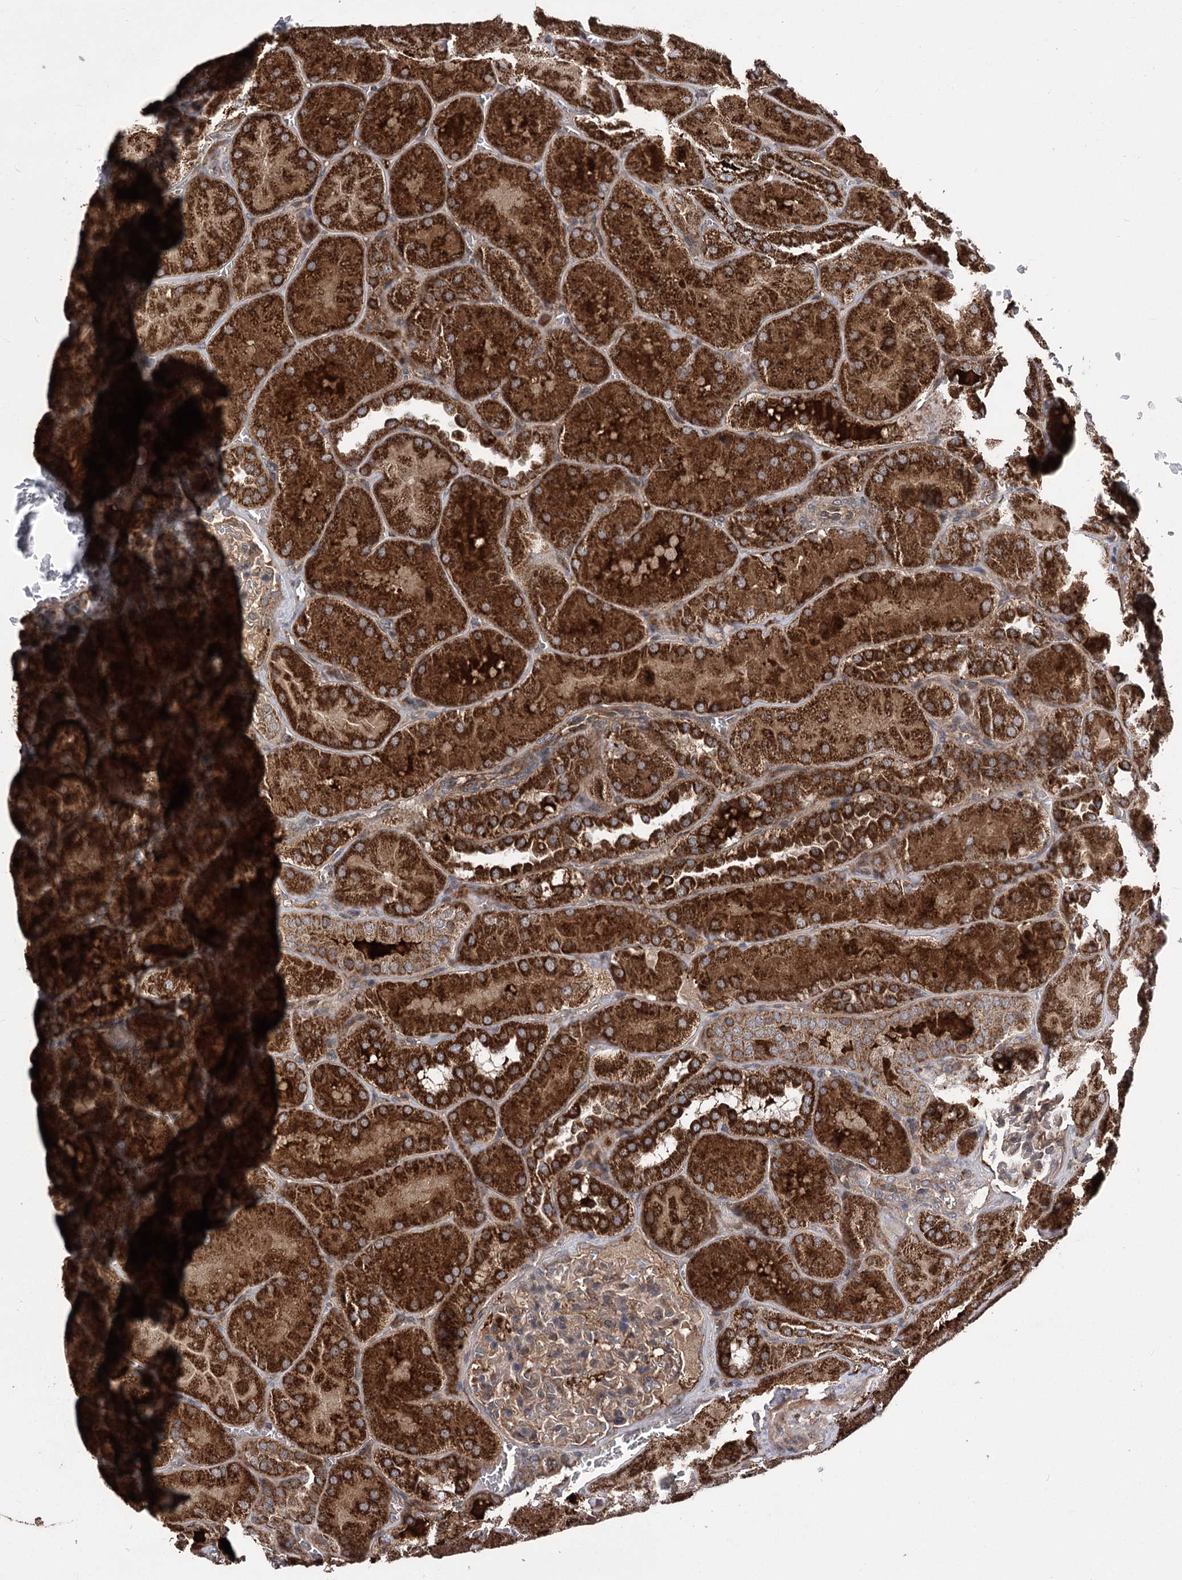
{"staining": {"intensity": "moderate", "quantity": ">75%", "location": "cytoplasmic/membranous"}, "tissue": "kidney", "cell_type": "Cells in glomeruli", "image_type": "normal", "snomed": [{"axis": "morphology", "description": "Normal tissue, NOS"}, {"axis": "topography", "description": "Kidney"}], "caption": "Brown immunohistochemical staining in normal human kidney demonstrates moderate cytoplasmic/membranous expression in about >75% of cells in glomeruli. The staining is performed using DAB brown chromogen to label protein expression. The nuclei are counter-stained blue using hematoxylin.", "gene": "RASSF3", "patient": {"sex": "male", "age": 28}}